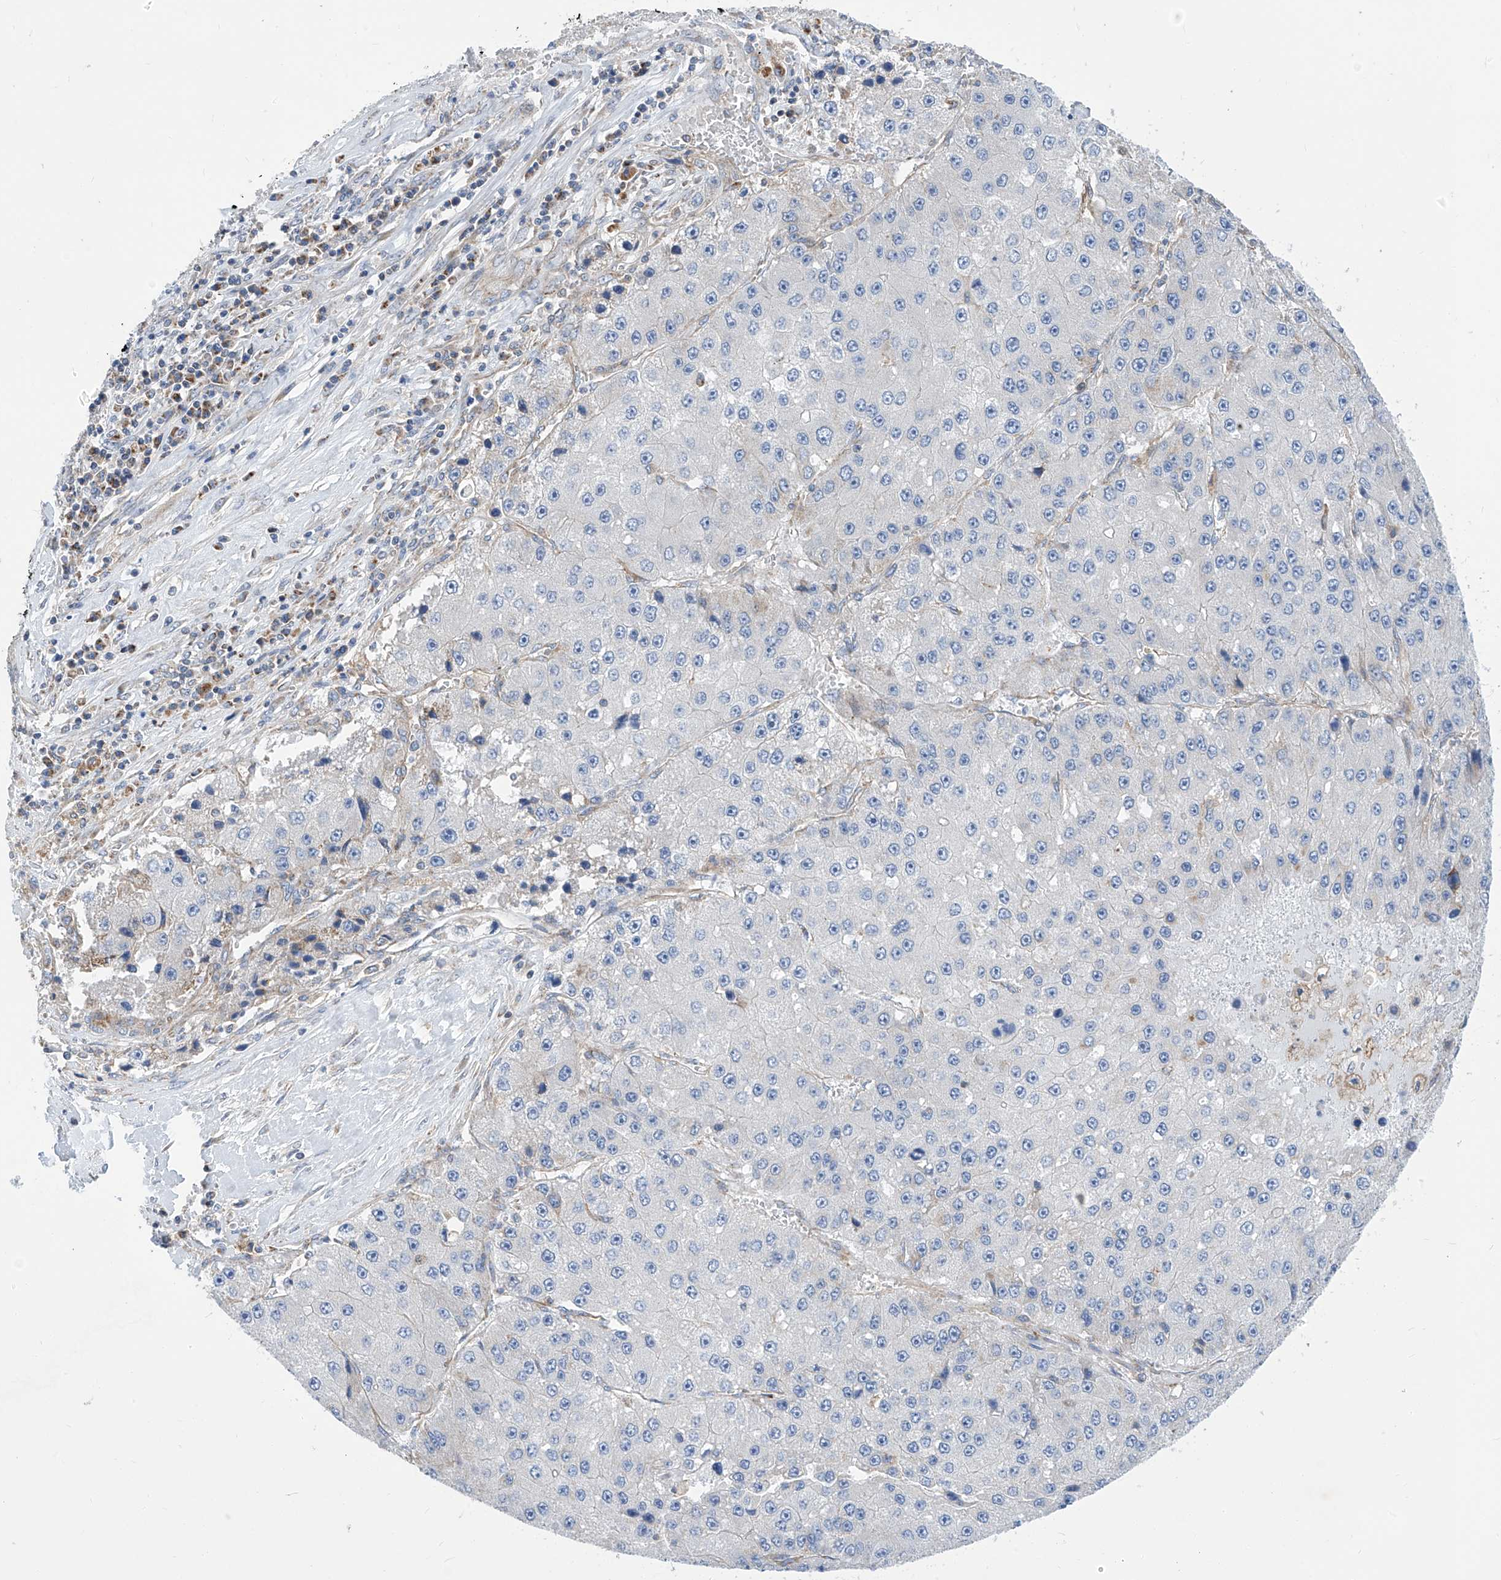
{"staining": {"intensity": "negative", "quantity": "none", "location": "none"}, "tissue": "liver cancer", "cell_type": "Tumor cells", "image_type": "cancer", "snomed": [{"axis": "morphology", "description": "Carcinoma, Hepatocellular, NOS"}, {"axis": "topography", "description": "Liver"}], "caption": "An immunohistochemistry image of liver cancer is shown. There is no staining in tumor cells of liver cancer. (Immunohistochemistry (ihc), brightfield microscopy, high magnification).", "gene": "P2RX7", "patient": {"sex": "female", "age": 73}}